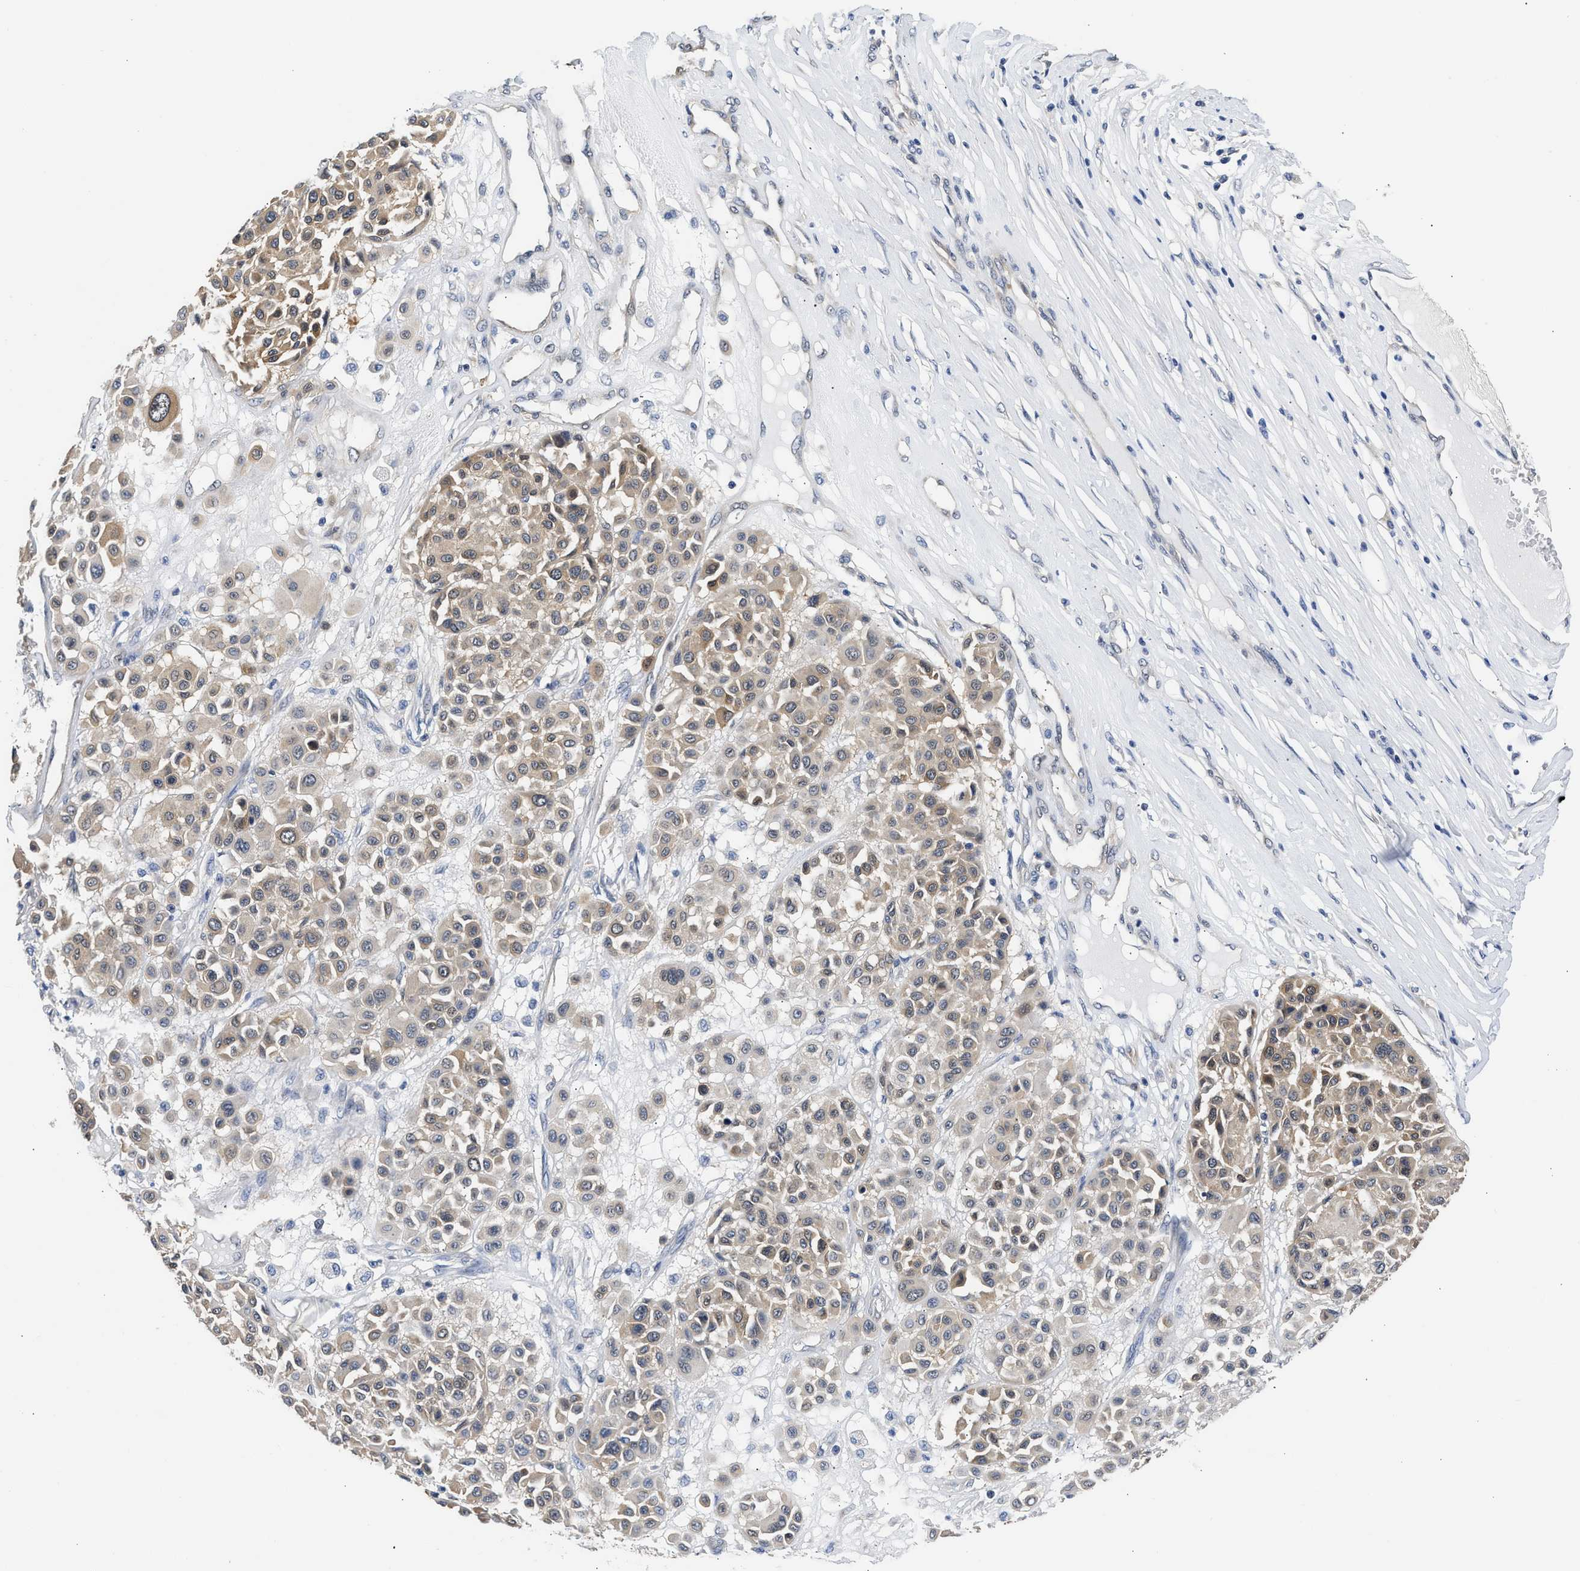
{"staining": {"intensity": "weak", "quantity": ">75%", "location": "cytoplasmic/membranous"}, "tissue": "melanoma", "cell_type": "Tumor cells", "image_type": "cancer", "snomed": [{"axis": "morphology", "description": "Malignant melanoma, Metastatic site"}, {"axis": "topography", "description": "Soft tissue"}], "caption": "Melanoma tissue reveals weak cytoplasmic/membranous positivity in about >75% of tumor cells, visualized by immunohistochemistry.", "gene": "XPO5", "patient": {"sex": "male", "age": 41}}